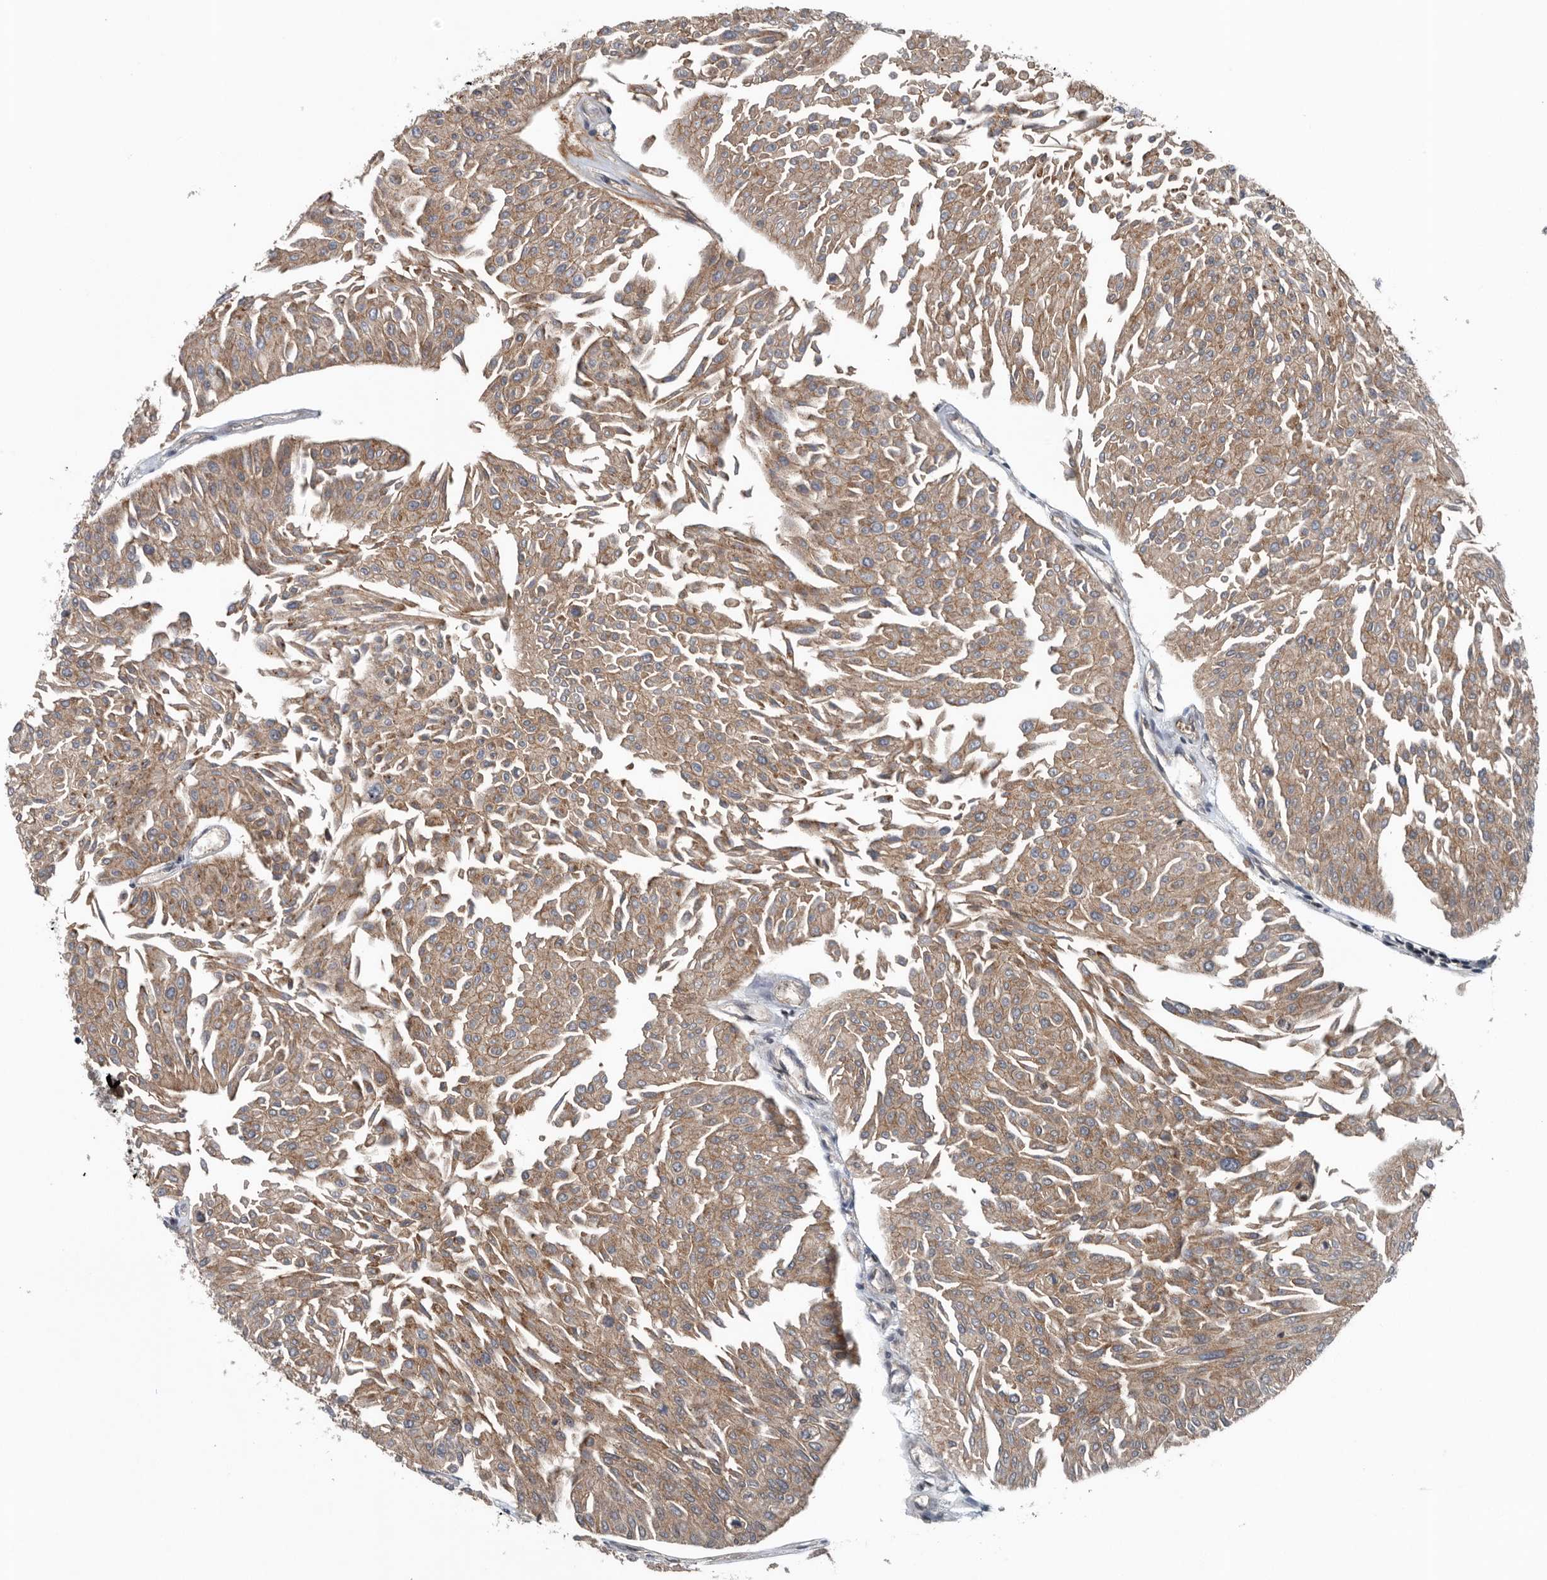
{"staining": {"intensity": "moderate", "quantity": ">75%", "location": "cytoplasmic/membranous"}, "tissue": "urothelial cancer", "cell_type": "Tumor cells", "image_type": "cancer", "snomed": [{"axis": "morphology", "description": "Urothelial carcinoma, Low grade"}, {"axis": "topography", "description": "Urinary bladder"}], "caption": "Urothelial carcinoma (low-grade) stained with DAB IHC demonstrates medium levels of moderate cytoplasmic/membranous expression in approximately >75% of tumor cells. The staining was performed using DAB (3,3'-diaminobenzidine) to visualize the protein expression in brown, while the nuclei were stained in blue with hematoxylin (Magnification: 20x).", "gene": "SENP7", "patient": {"sex": "male", "age": 67}}